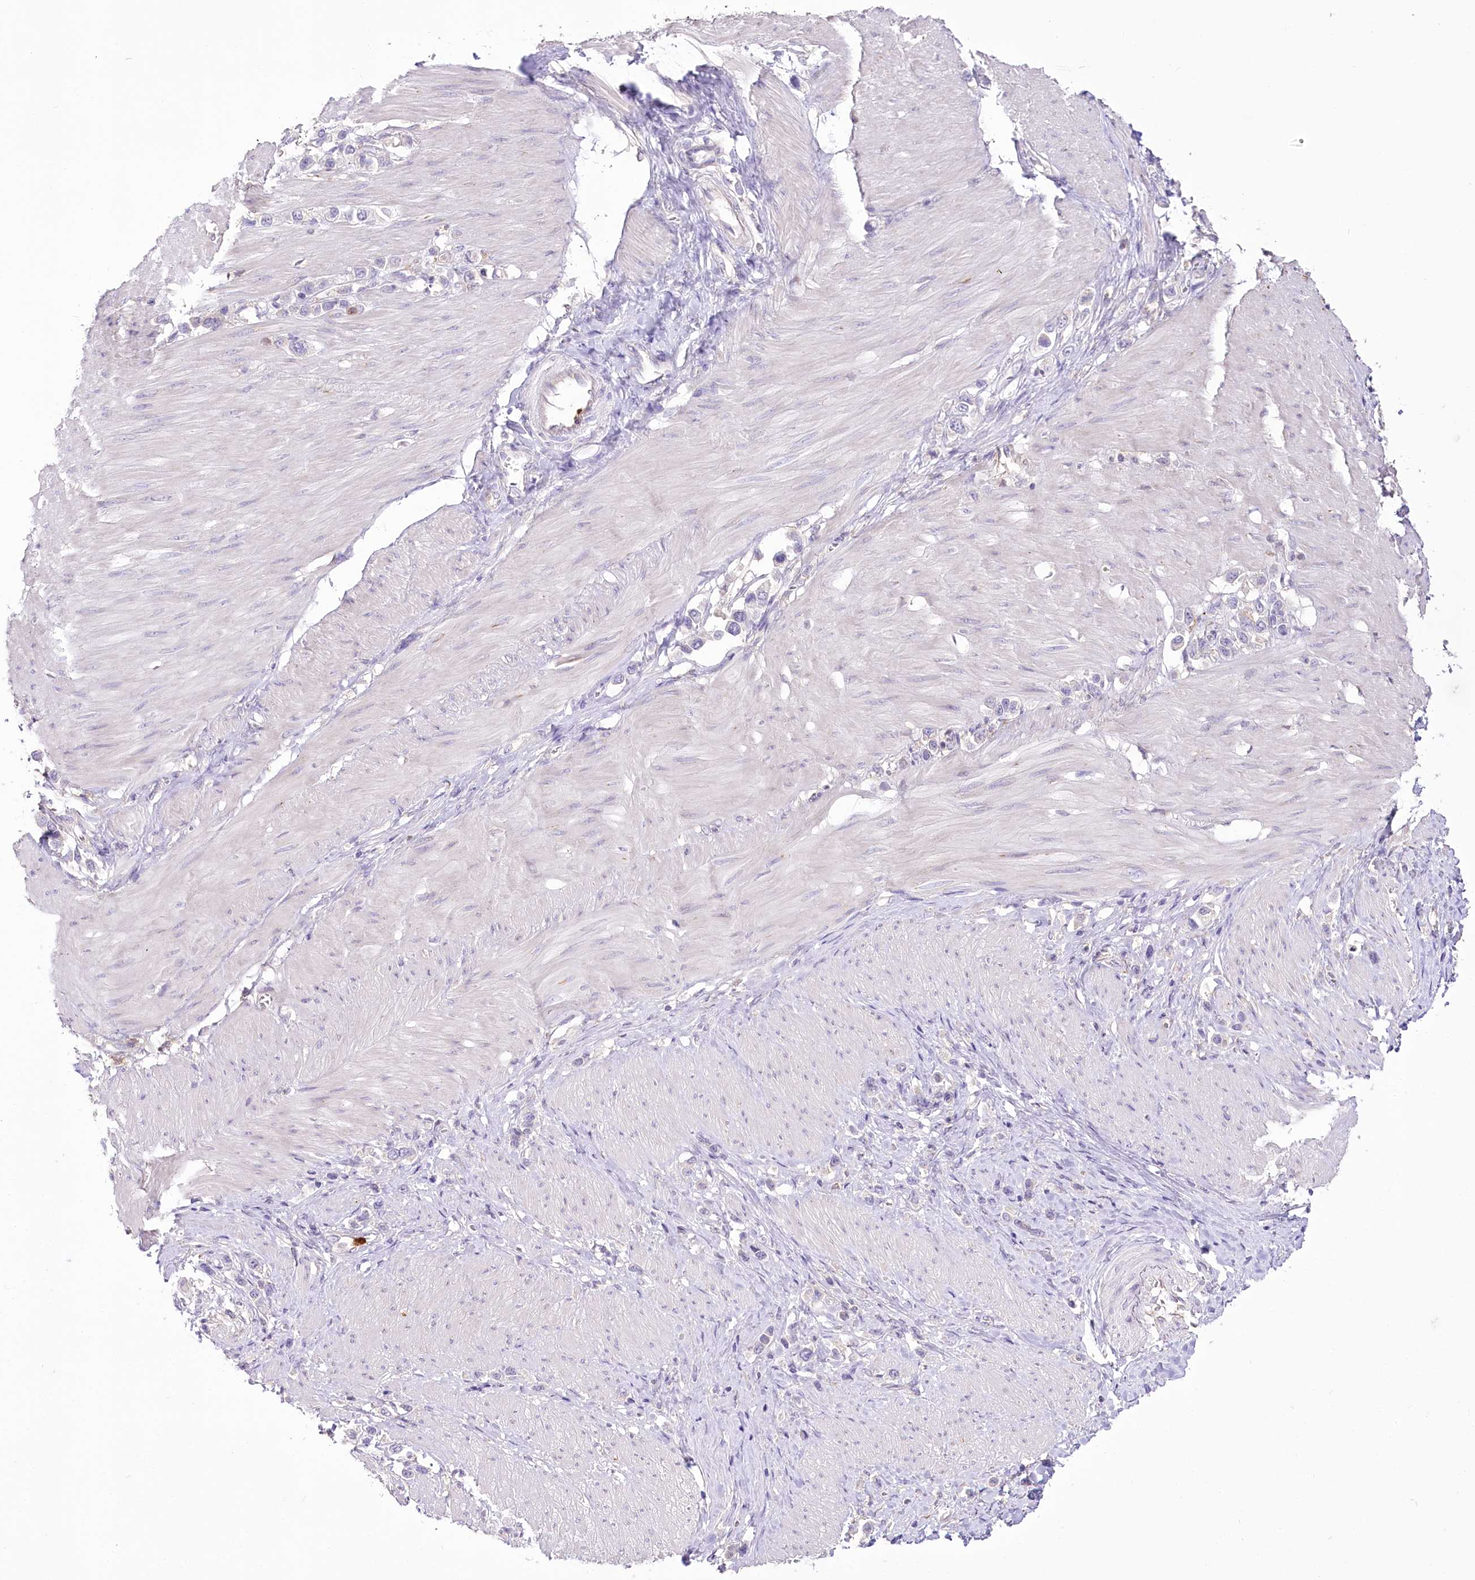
{"staining": {"intensity": "negative", "quantity": "none", "location": "none"}, "tissue": "stomach cancer", "cell_type": "Tumor cells", "image_type": "cancer", "snomed": [{"axis": "morphology", "description": "Normal tissue, NOS"}, {"axis": "morphology", "description": "Adenocarcinoma, NOS"}, {"axis": "topography", "description": "Stomach, upper"}, {"axis": "topography", "description": "Stomach"}], "caption": "Photomicrograph shows no protein staining in tumor cells of stomach cancer (adenocarcinoma) tissue.", "gene": "DPYD", "patient": {"sex": "female", "age": 65}}